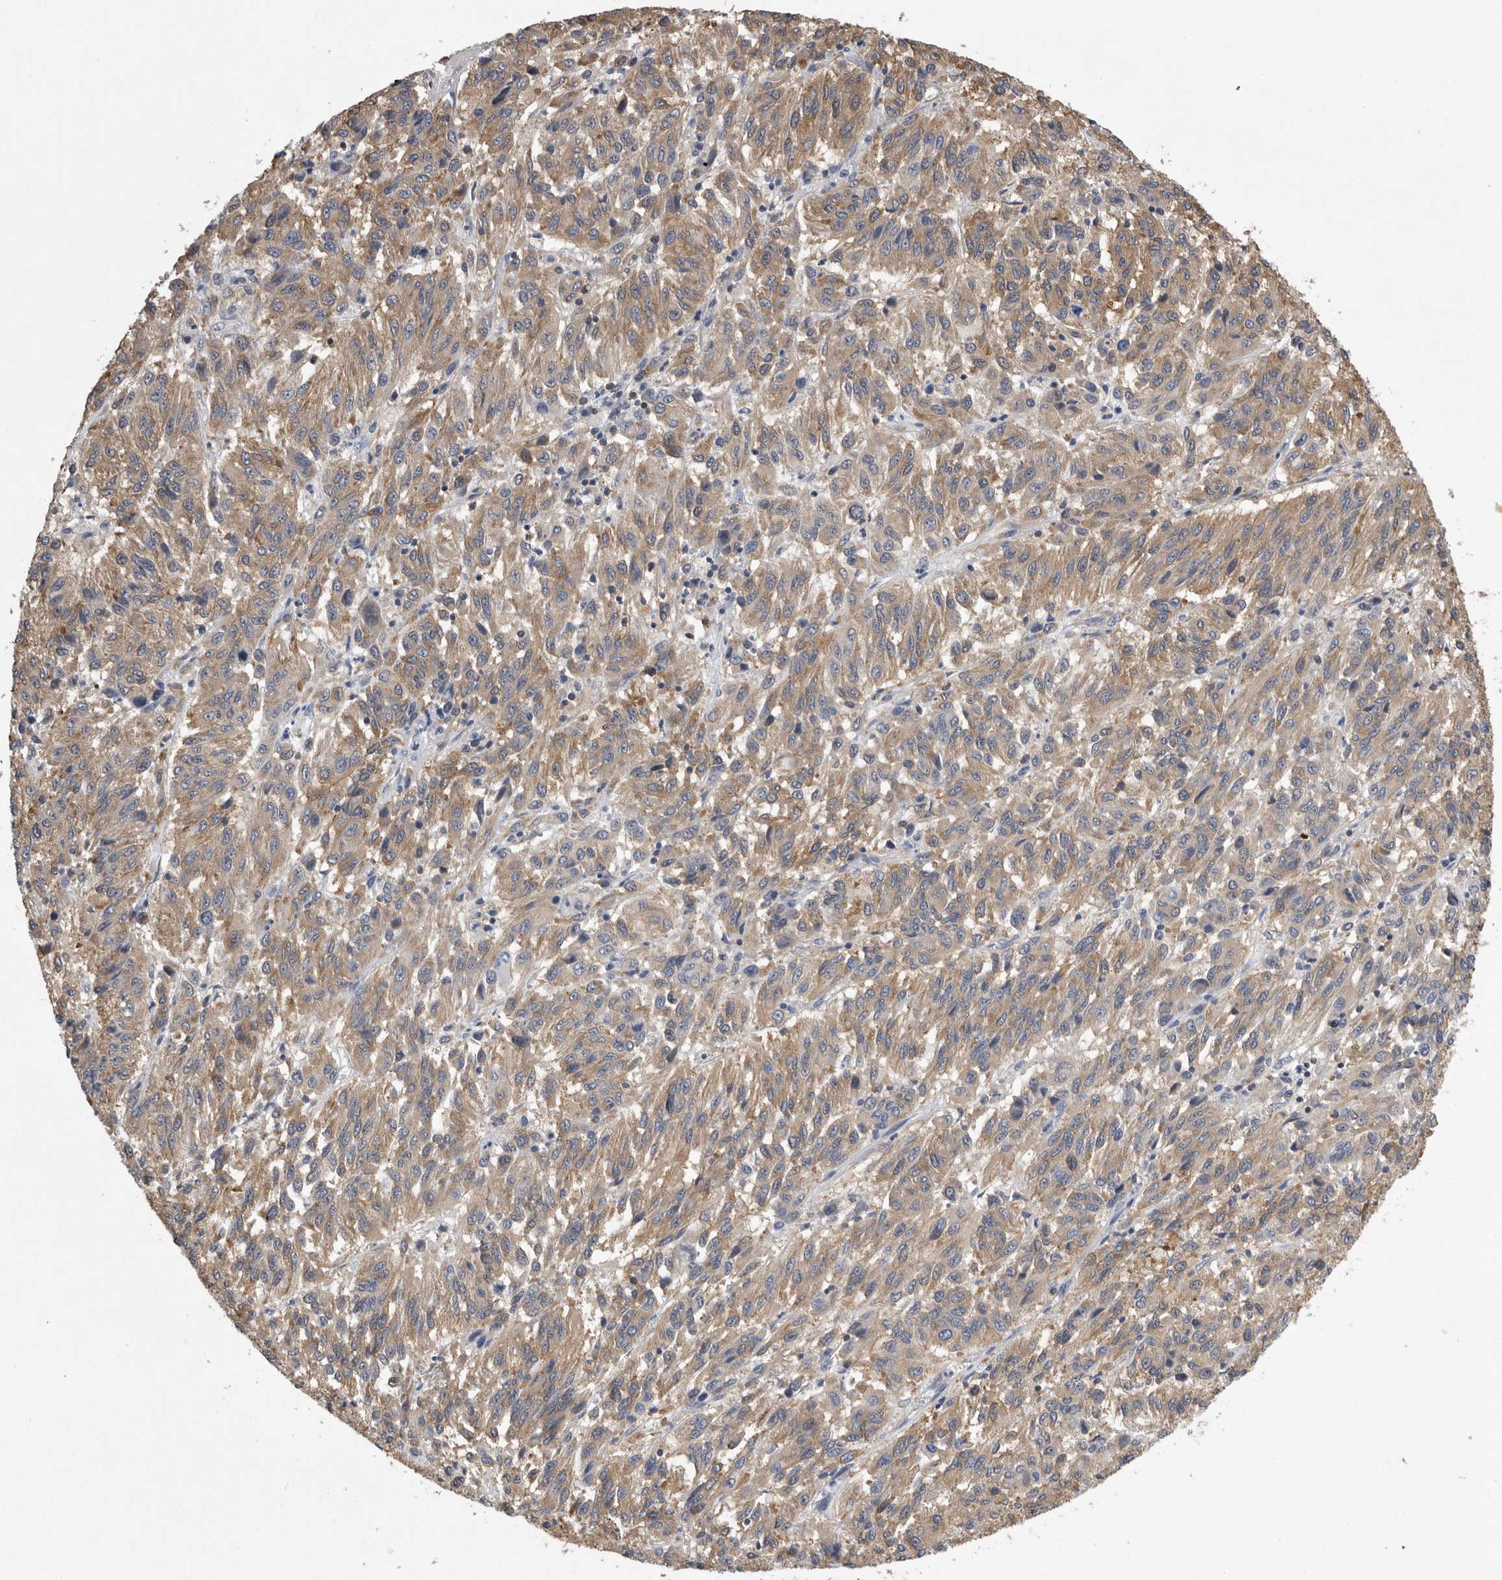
{"staining": {"intensity": "weak", "quantity": ">75%", "location": "cytoplasmic/membranous"}, "tissue": "melanoma", "cell_type": "Tumor cells", "image_type": "cancer", "snomed": [{"axis": "morphology", "description": "Malignant melanoma, Metastatic site"}, {"axis": "topography", "description": "Lung"}], "caption": "This is an image of immunohistochemistry (IHC) staining of malignant melanoma (metastatic site), which shows weak positivity in the cytoplasmic/membranous of tumor cells.", "gene": "PDCD4", "patient": {"sex": "male", "age": 64}}